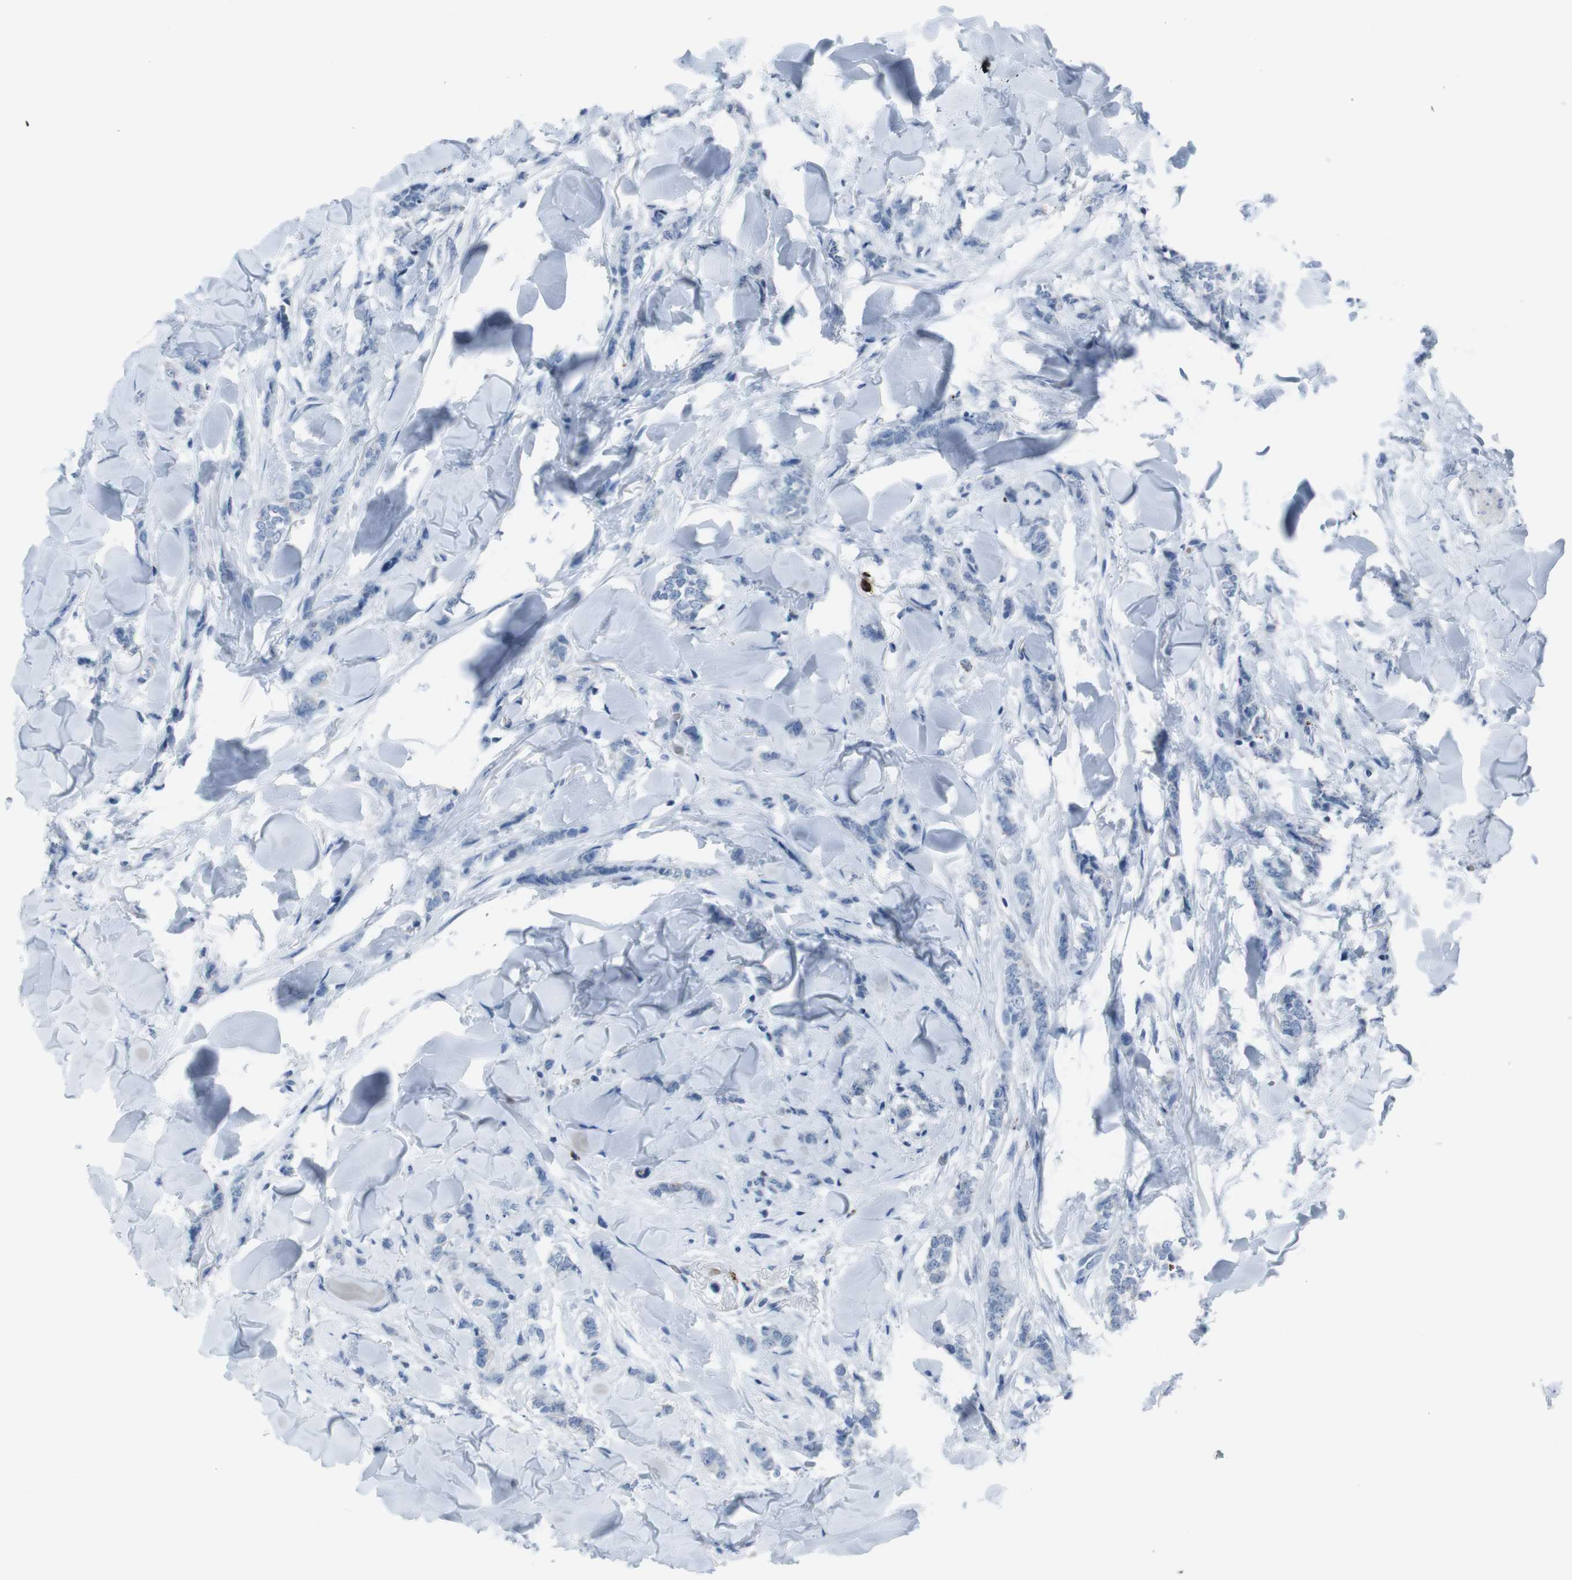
{"staining": {"intensity": "negative", "quantity": "none", "location": "none"}, "tissue": "breast cancer", "cell_type": "Tumor cells", "image_type": "cancer", "snomed": [{"axis": "morphology", "description": "Lobular carcinoma"}, {"axis": "topography", "description": "Skin"}, {"axis": "topography", "description": "Breast"}], "caption": "The photomicrograph displays no staining of tumor cells in lobular carcinoma (breast). Nuclei are stained in blue.", "gene": "ST6GAL1", "patient": {"sex": "female", "age": 46}}